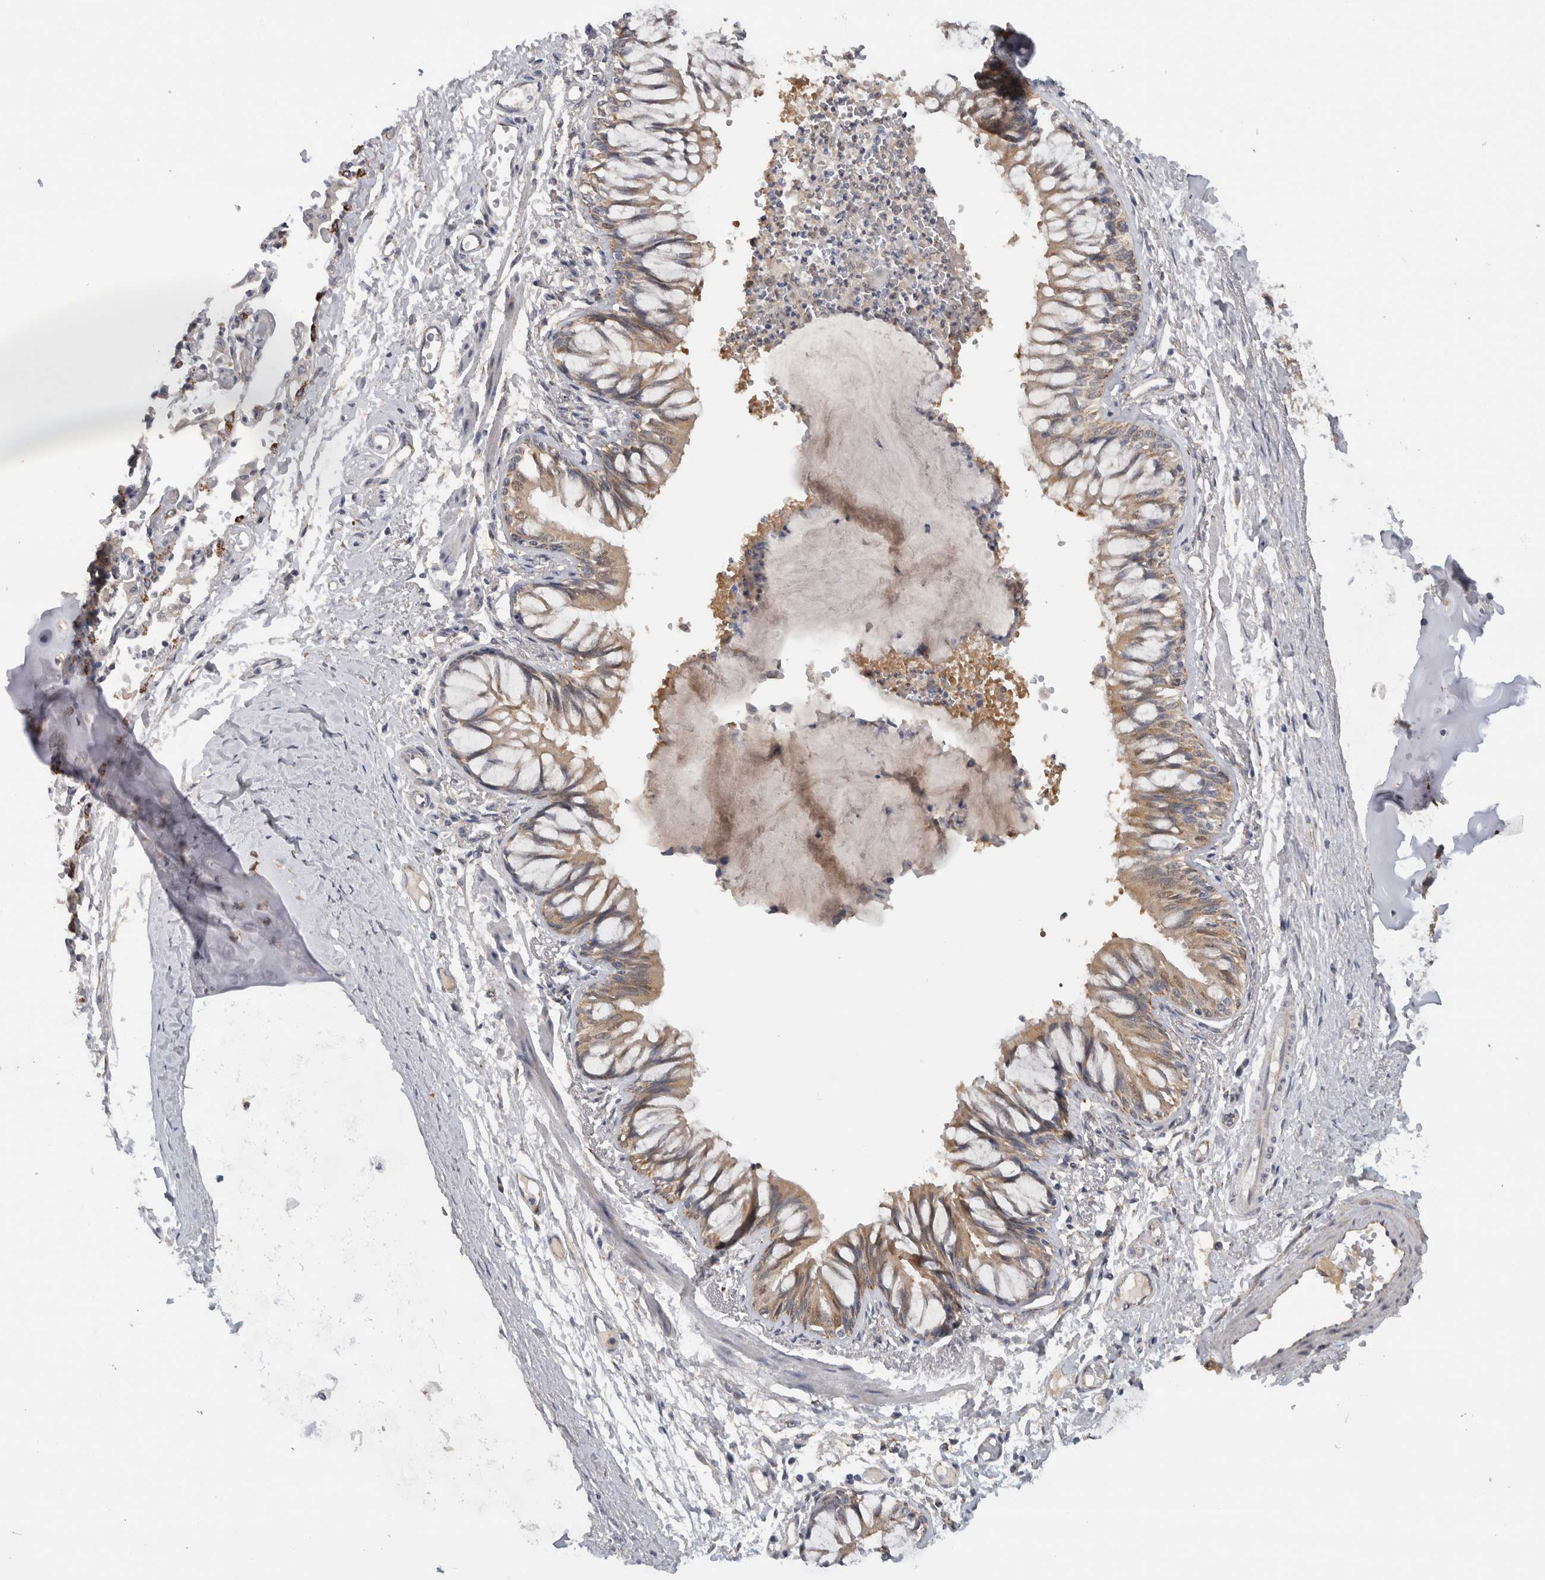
{"staining": {"intensity": "moderate", "quantity": ">75%", "location": "cytoplasmic/membranous"}, "tissue": "bronchus", "cell_type": "Respiratory epithelial cells", "image_type": "normal", "snomed": [{"axis": "morphology", "description": "Normal tissue, NOS"}, {"axis": "topography", "description": "Cartilage tissue"}, {"axis": "topography", "description": "Bronchus"}, {"axis": "topography", "description": "Lung"}], "caption": "Approximately >75% of respiratory epithelial cells in normal human bronchus demonstrate moderate cytoplasmic/membranous protein expression as visualized by brown immunohistochemical staining.", "gene": "DYRK2", "patient": {"sex": "female", "age": 49}}